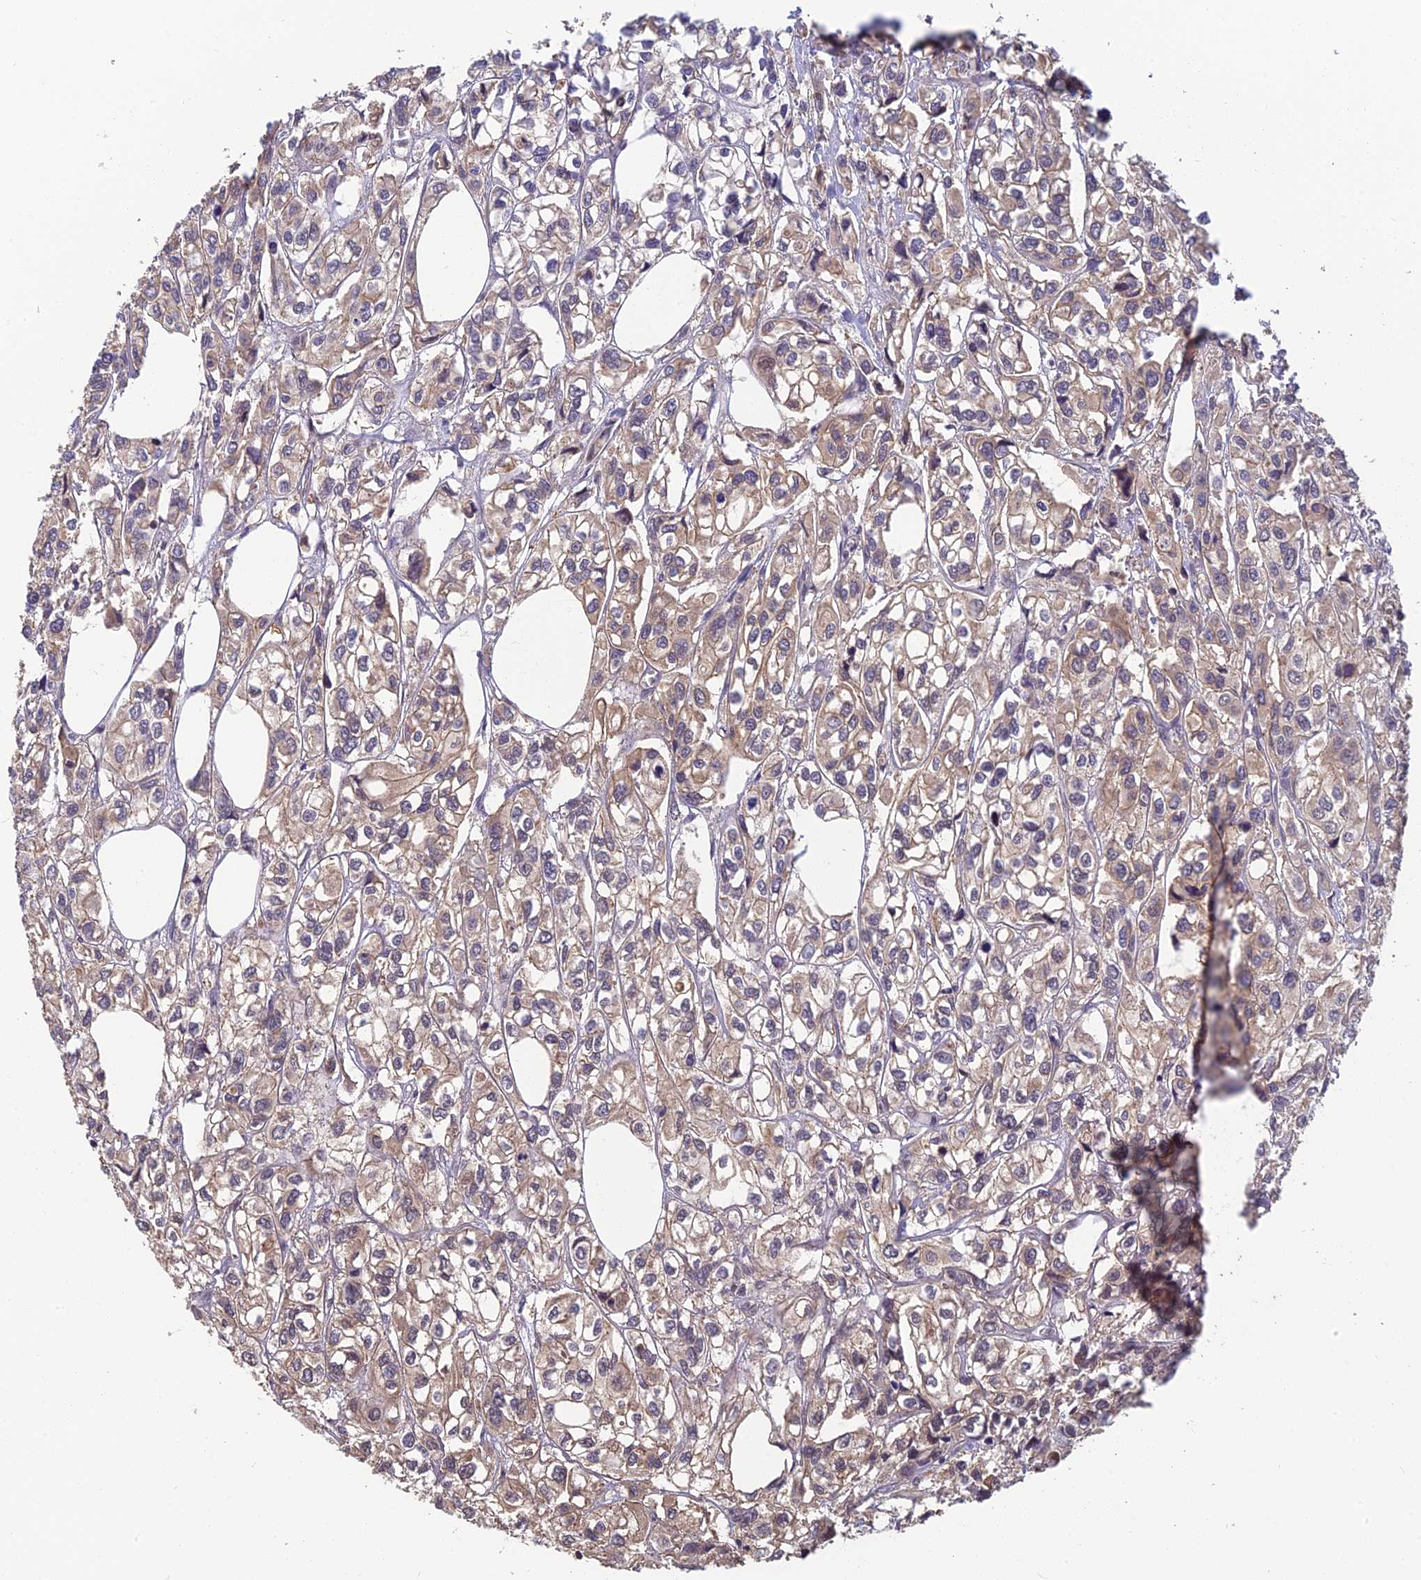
{"staining": {"intensity": "weak", "quantity": "<25%", "location": "cytoplasmic/membranous"}, "tissue": "urothelial cancer", "cell_type": "Tumor cells", "image_type": "cancer", "snomed": [{"axis": "morphology", "description": "Urothelial carcinoma, High grade"}, {"axis": "topography", "description": "Urinary bladder"}], "caption": "Urothelial carcinoma (high-grade) was stained to show a protein in brown. There is no significant expression in tumor cells.", "gene": "PIKFYVE", "patient": {"sex": "male", "age": 67}}